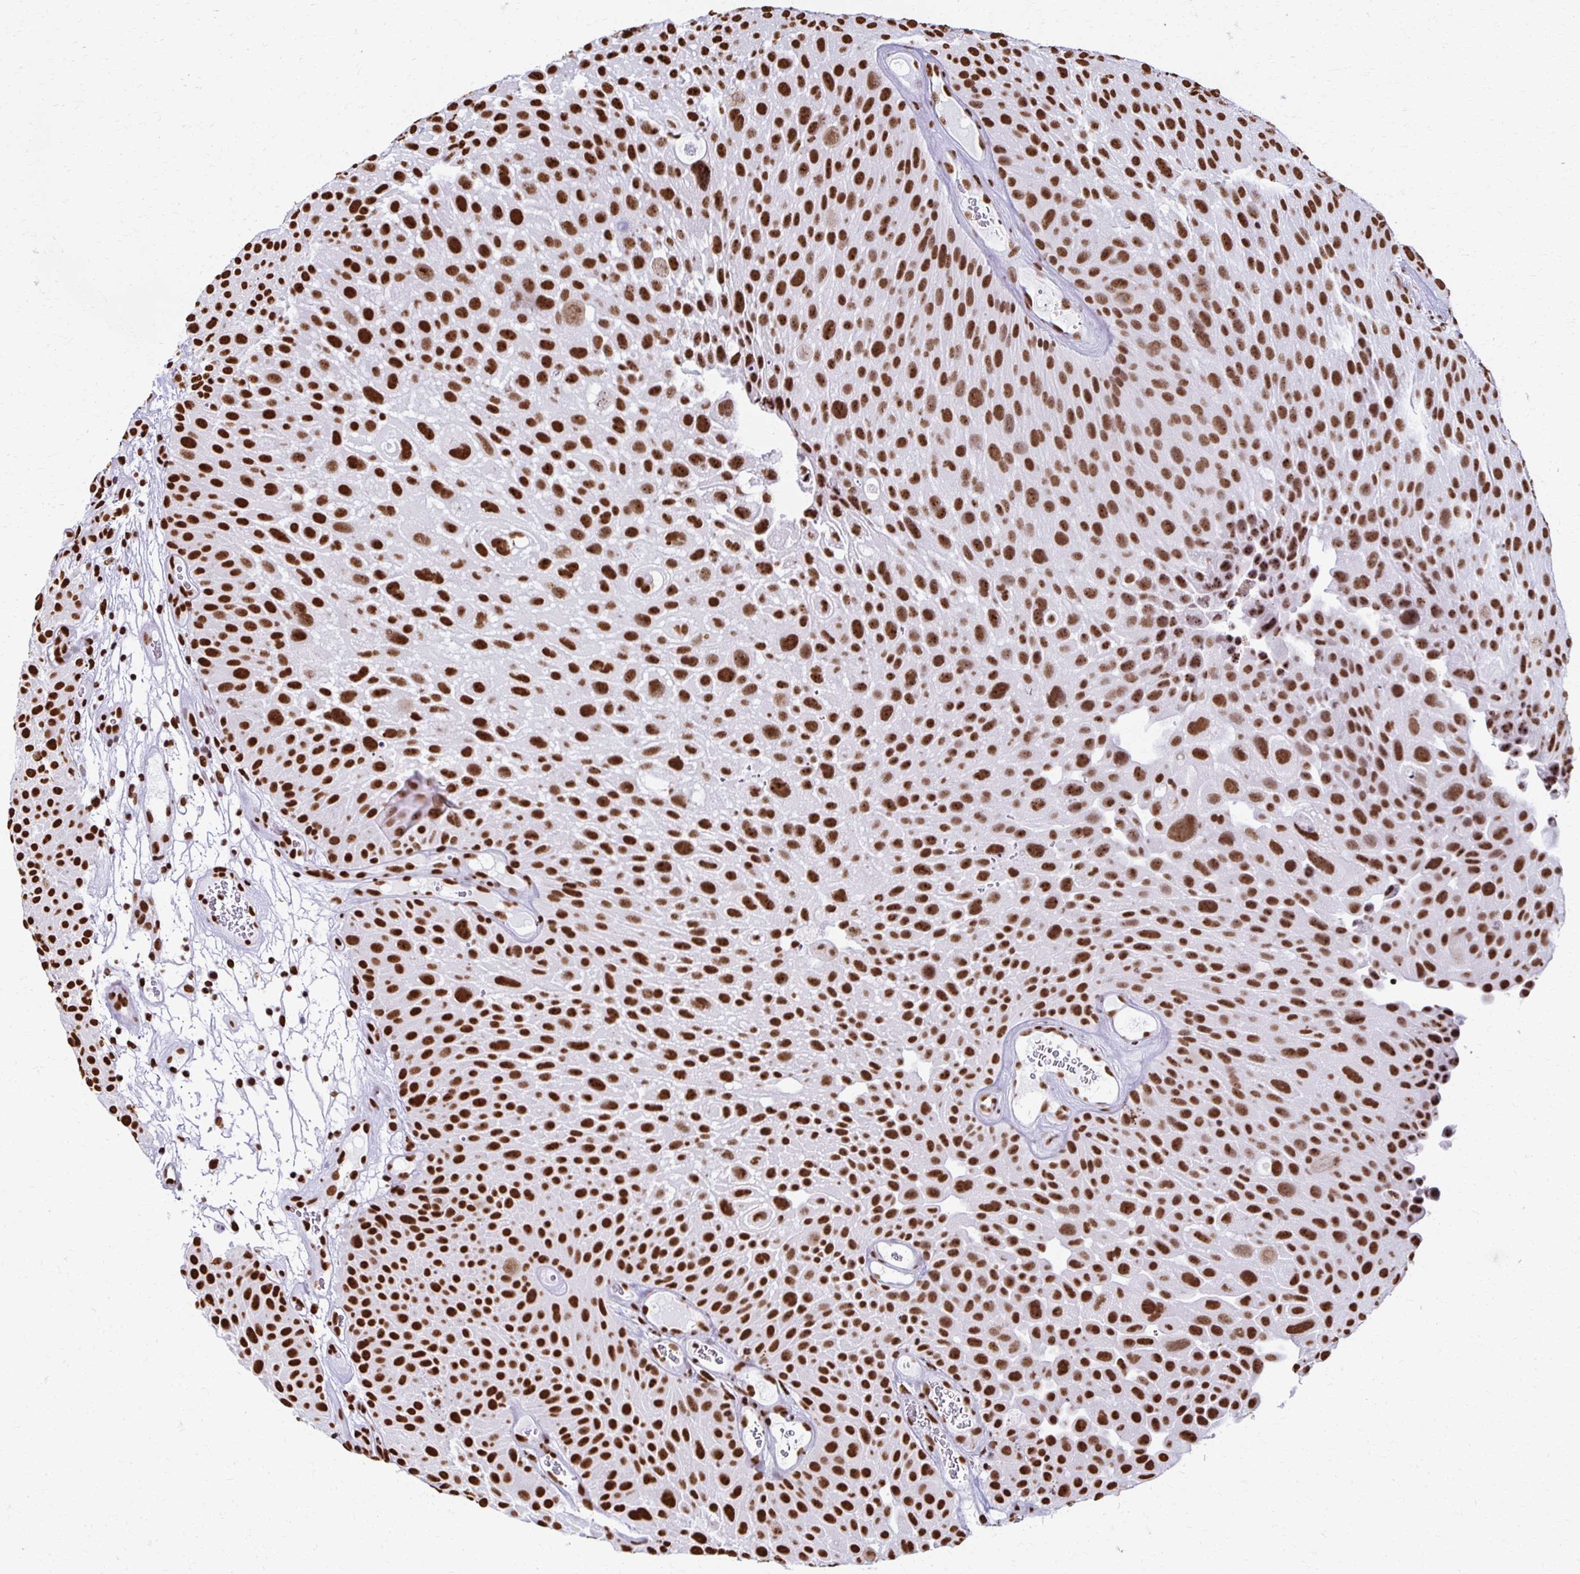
{"staining": {"intensity": "strong", "quantity": ">75%", "location": "nuclear"}, "tissue": "urothelial cancer", "cell_type": "Tumor cells", "image_type": "cancer", "snomed": [{"axis": "morphology", "description": "Urothelial carcinoma, Low grade"}, {"axis": "topography", "description": "Urinary bladder"}], "caption": "Human urothelial cancer stained with a protein marker exhibits strong staining in tumor cells.", "gene": "NONO", "patient": {"sex": "male", "age": 72}}